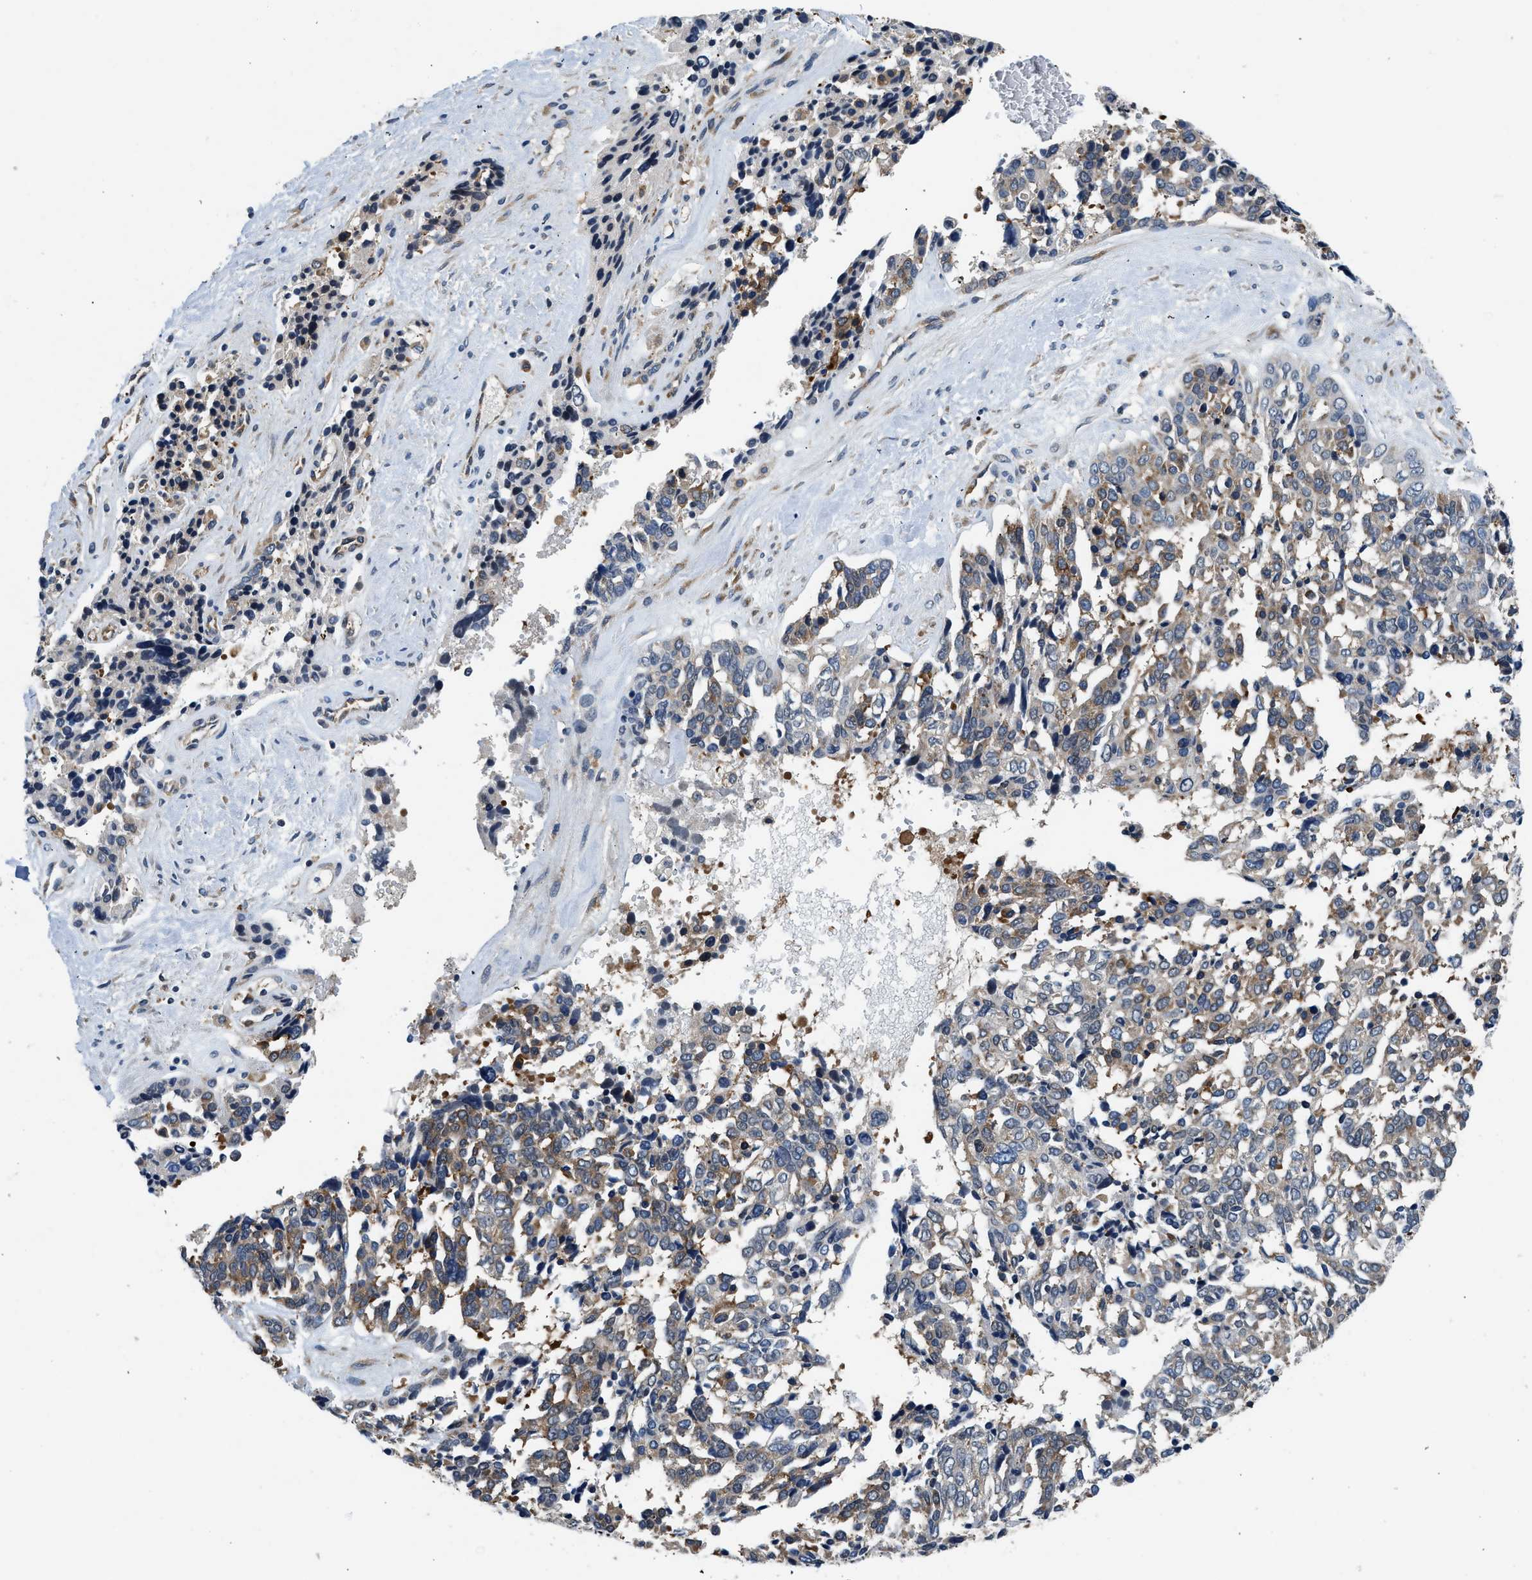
{"staining": {"intensity": "moderate", "quantity": "25%-75%", "location": "cytoplasmic/membranous"}, "tissue": "ovarian cancer", "cell_type": "Tumor cells", "image_type": "cancer", "snomed": [{"axis": "morphology", "description": "Cystadenocarcinoma, serous, NOS"}, {"axis": "topography", "description": "Ovary"}], "caption": "High-power microscopy captured an immunohistochemistry (IHC) photomicrograph of ovarian cancer (serous cystadenocarcinoma), revealing moderate cytoplasmic/membranous expression in approximately 25%-75% of tumor cells.", "gene": "PA2G4", "patient": {"sex": "female", "age": 44}}